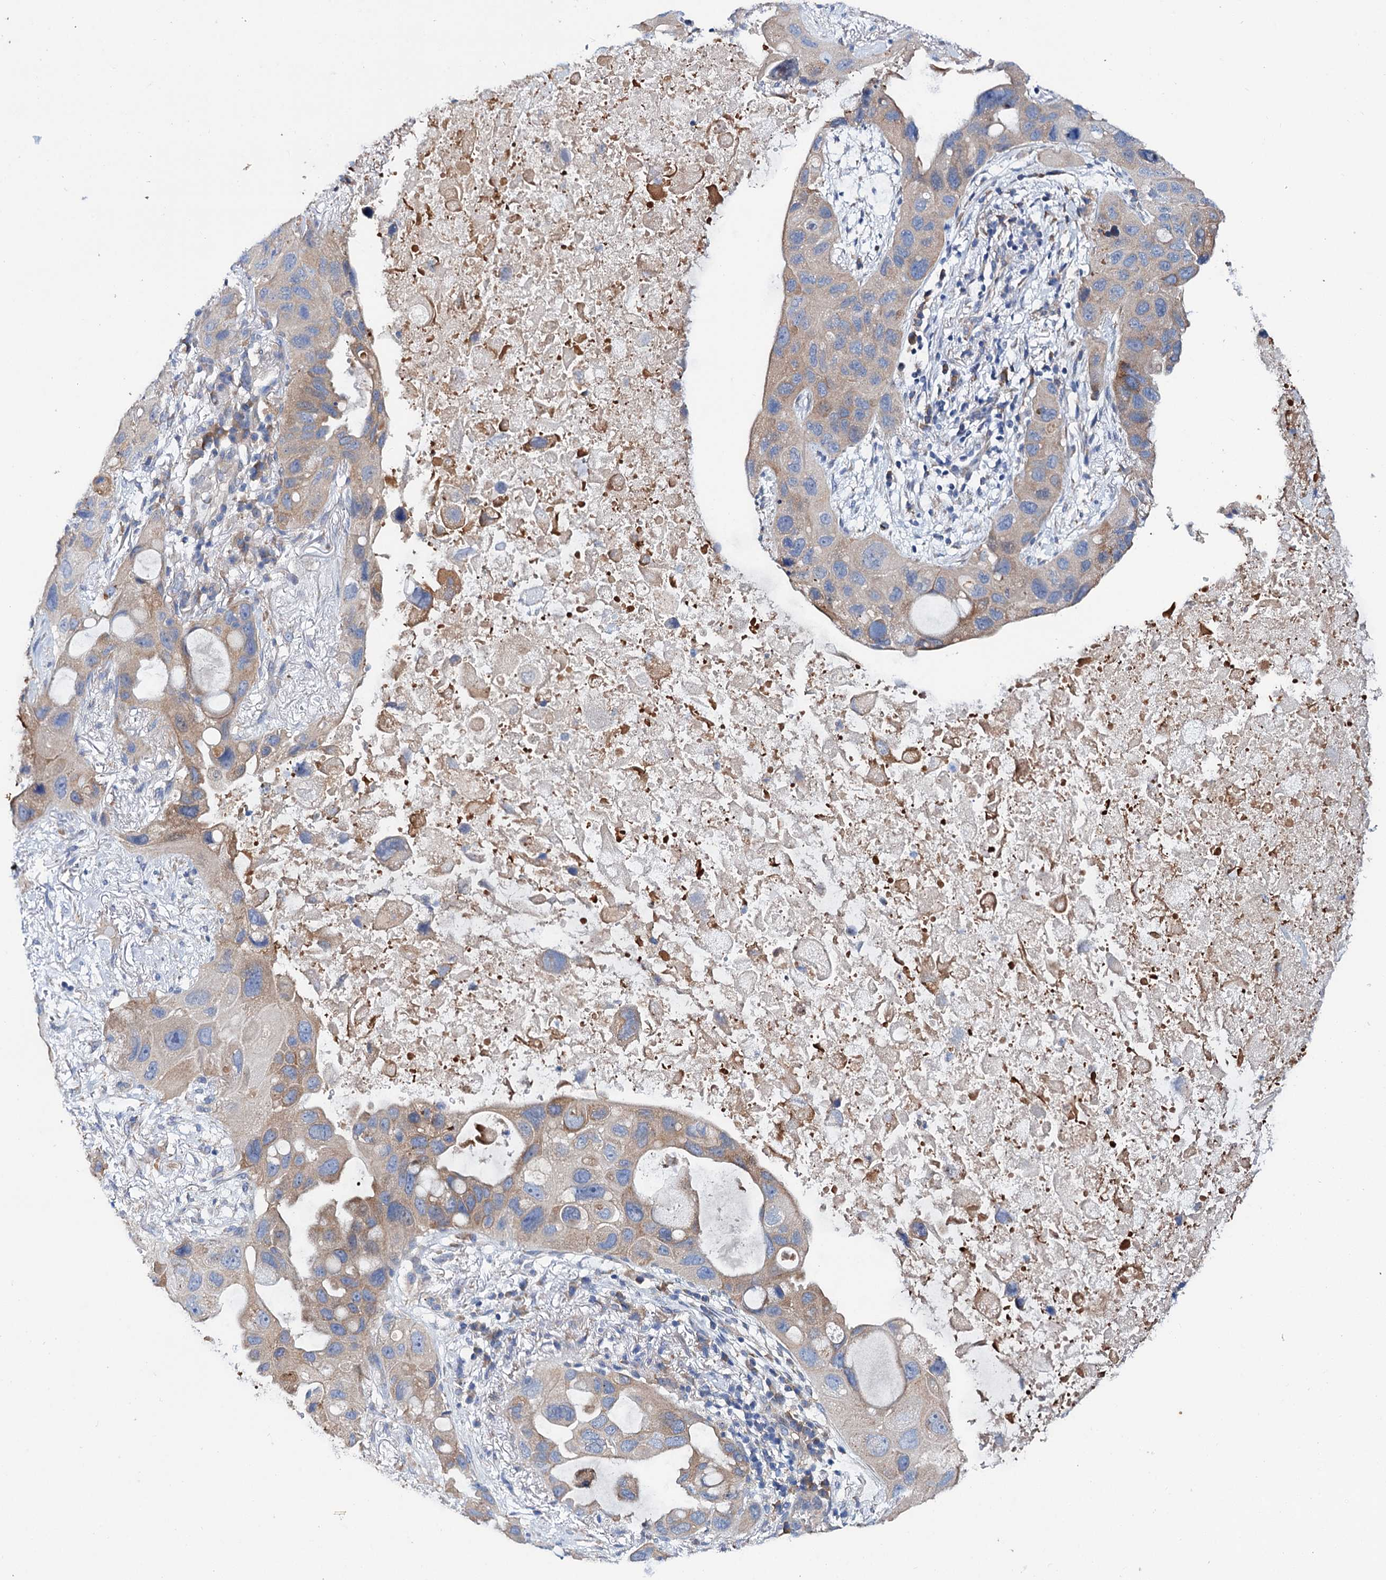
{"staining": {"intensity": "weak", "quantity": "<25%", "location": "cytoplasmic/membranous"}, "tissue": "lung cancer", "cell_type": "Tumor cells", "image_type": "cancer", "snomed": [{"axis": "morphology", "description": "Squamous cell carcinoma, NOS"}, {"axis": "topography", "description": "Lung"}], "caption": "DAB (3,3'-diaminobenzidine) immunohistochemical staining of human lung cancer (squamous cell carcinoma) exhibits no significant expression in tumor cells. (DAB (3,3'-diaminobenzidine) IHC visualized using brightfield microscopy, high magnification).", "gene": "TRIM55", "patient": {"sex": "female", "age": 73}}